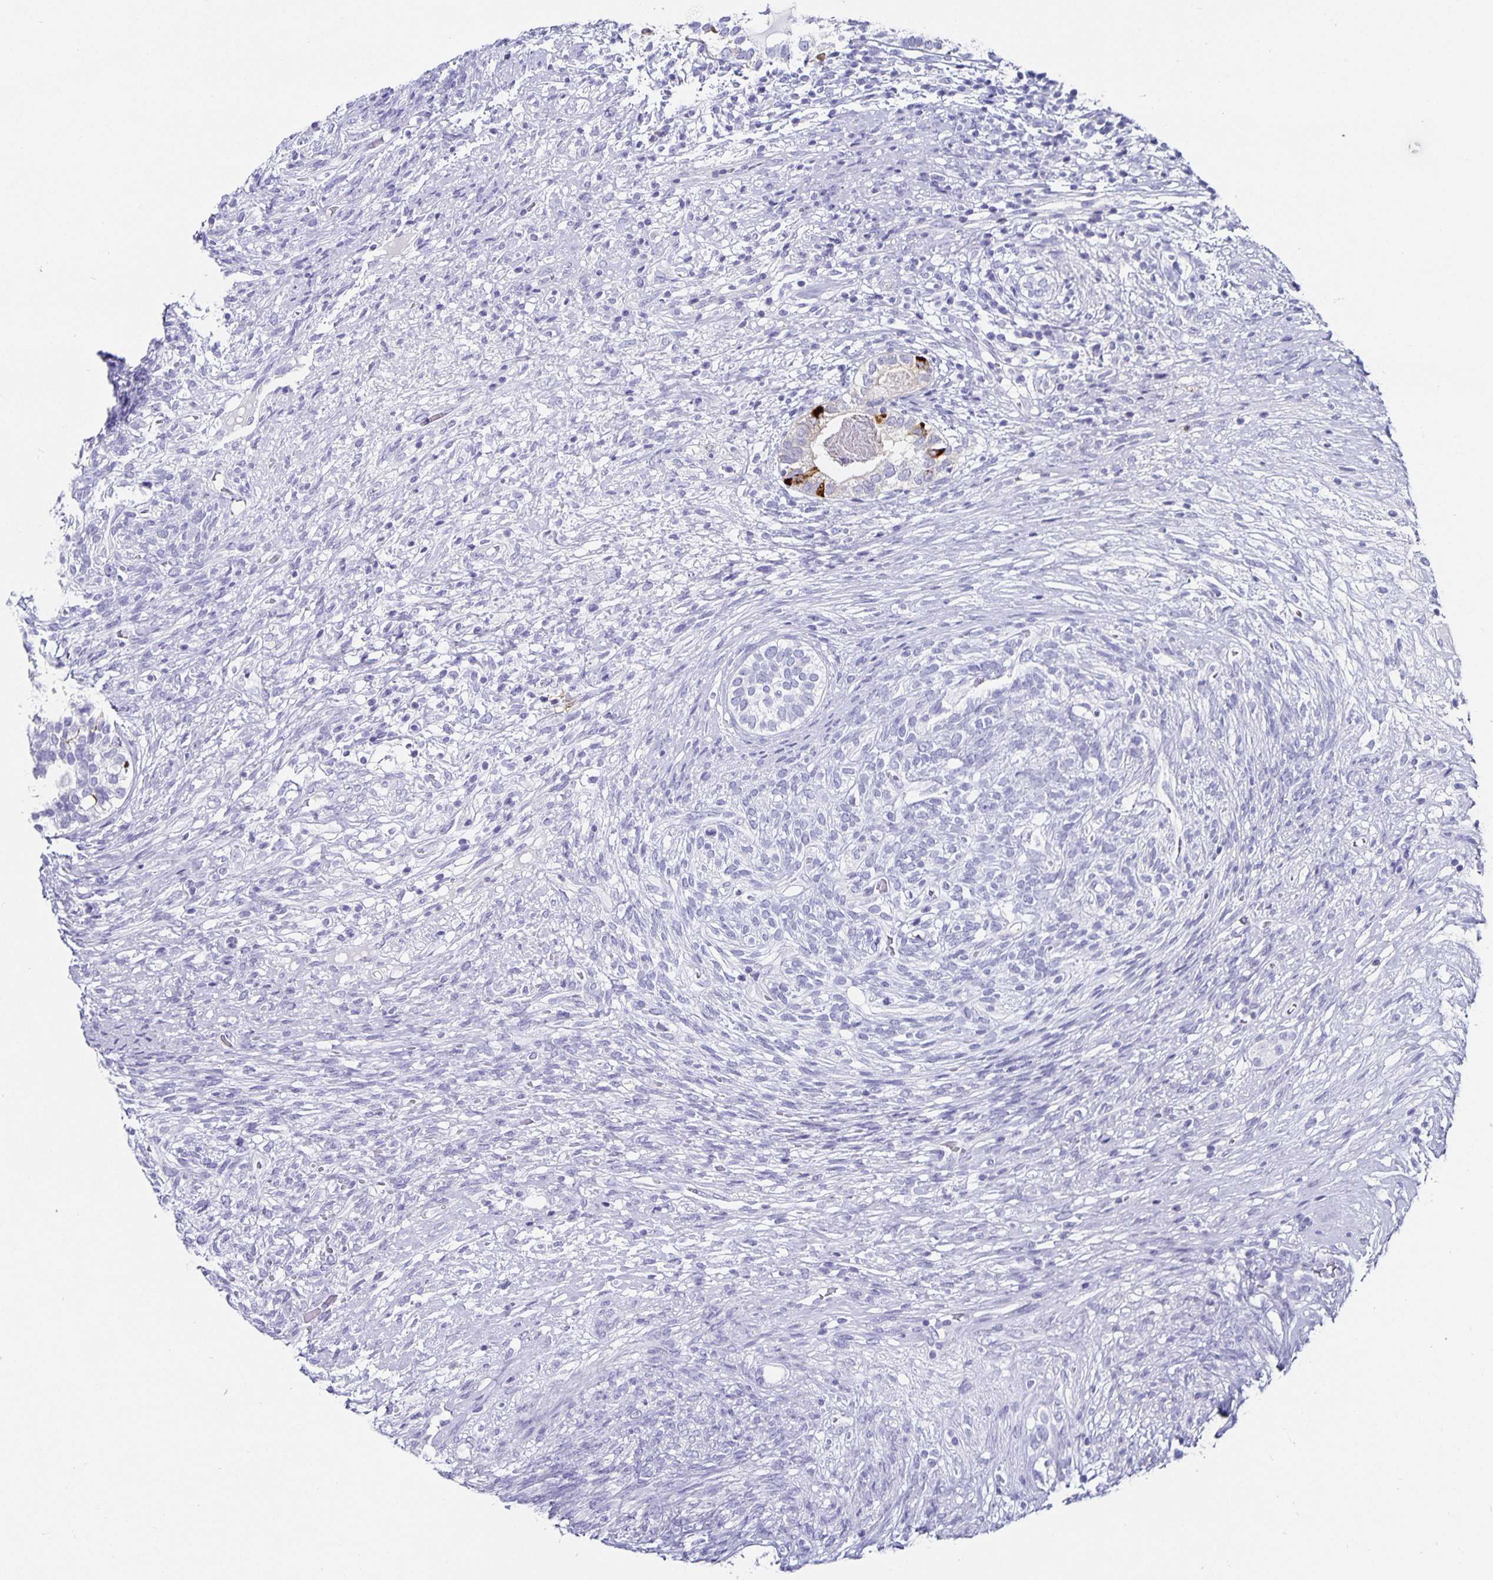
{"staining": {"intensity": "strong", "quantity": "<25%", "location": "cytoplasmic/membranous"}, "tissue": "testis cancer", "cell_type": "Tumor cells", "image_type": "cancer", "snomed": [{"axis": "morphology", "description": "Seminoma, NOS"}, {"axis": "morphology", "description": "Carcinoma, Embryonal, NOS"}, {"axis": "topography", "description": "Testis"}], "caption": "Embryonal carcinoma (testis) tissue shows strong cytoplasmic/membranous positivity in approximately <25% of tumor cells Nuclei are stained in blue.", "gene": "CHGA", "patient": {"sex": "male", "age": 41}}